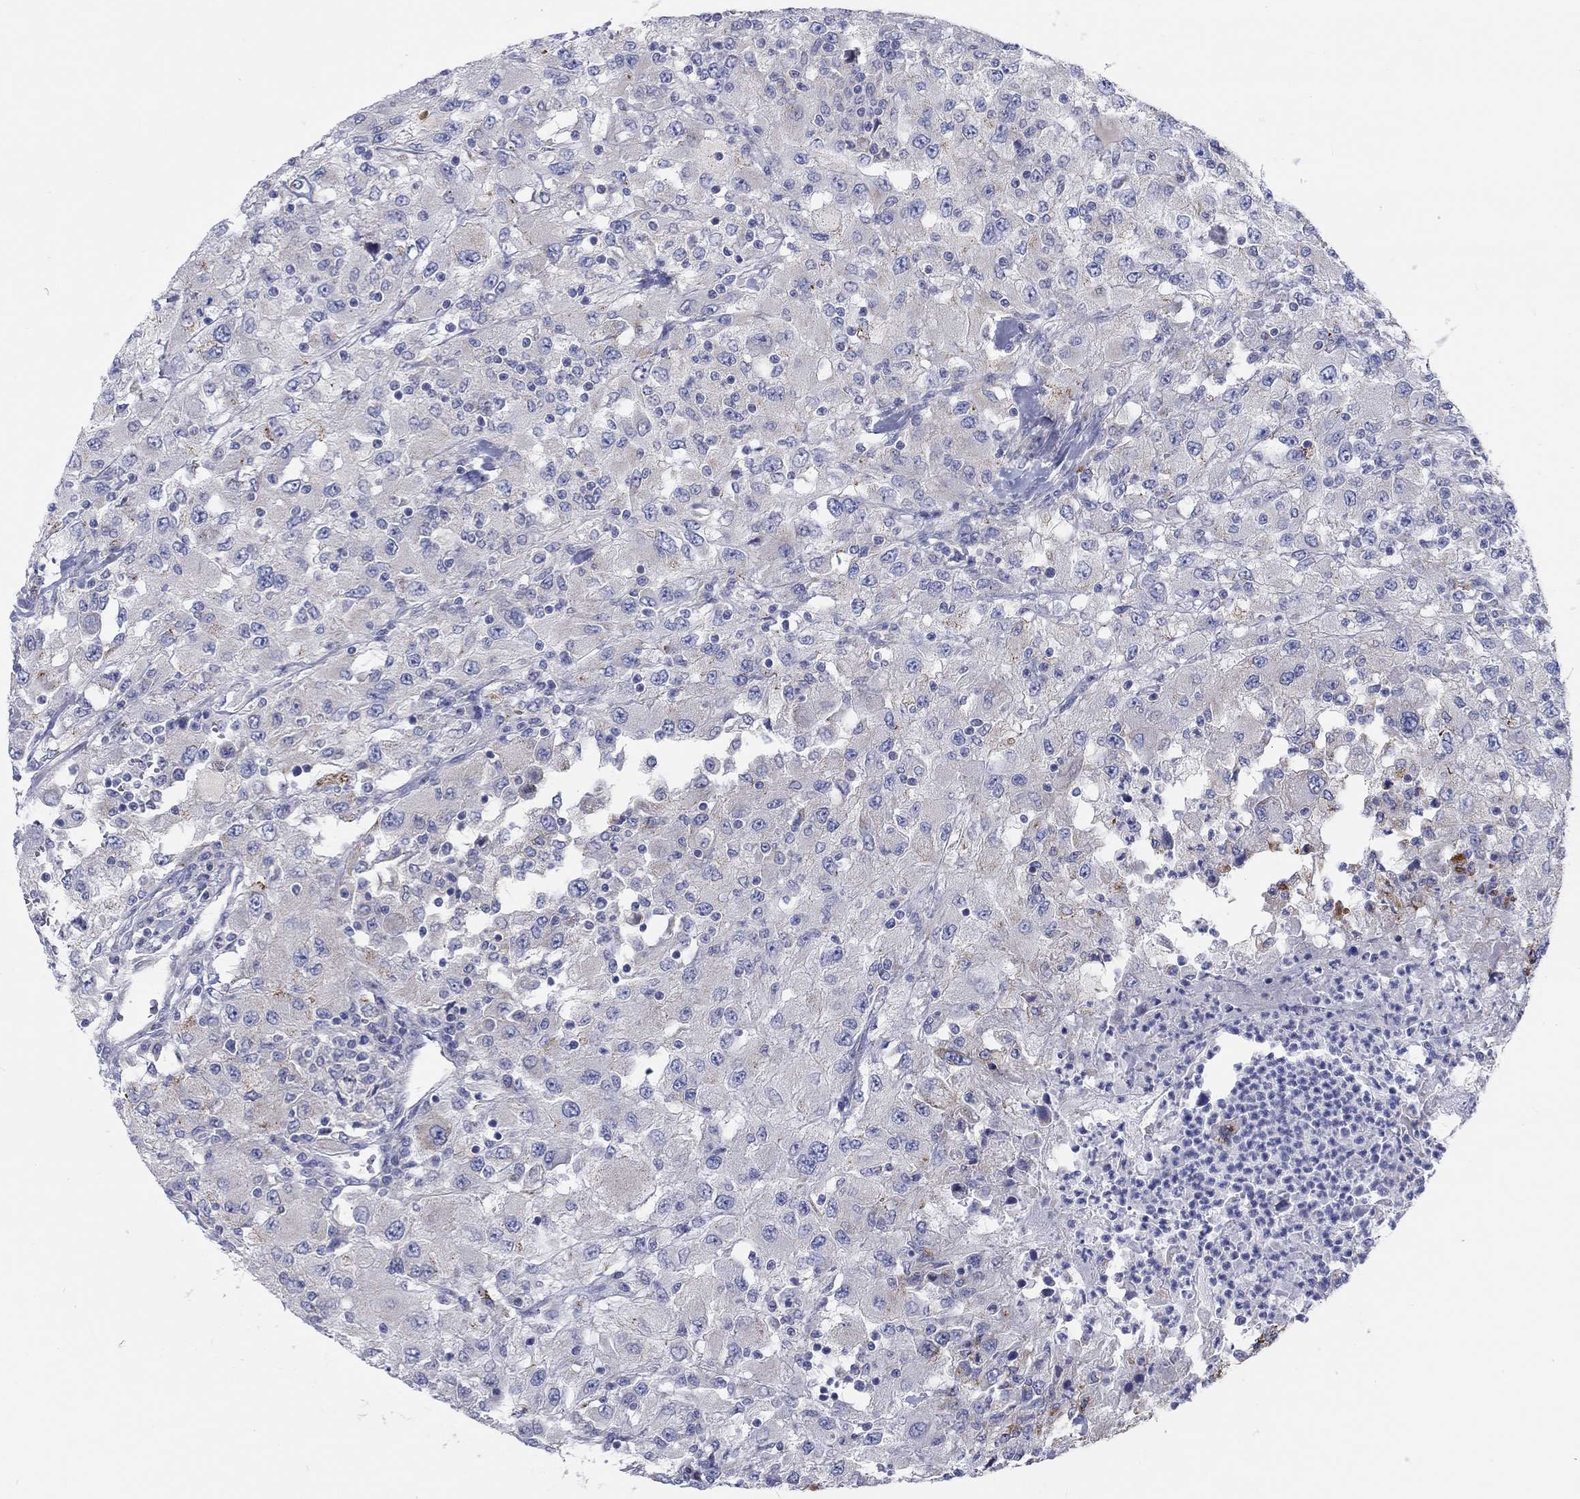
{"staining": {"intensity": "negative", "quantity": "none", "location": "none"}, "tissue": "renal cancer", "cell_type": "Tumor cells", "image_type": "cancer", "snomed": [{"axis": "morphology", "description": "Adenocarcinoma, NOS"}, {"axis": "topography", "description": "Kidney"}], "caption": "A micrograph of human adenocarcinoma (renal) is negative for staining in tumor cells.", "gene": "BCO2", "patient": {"sex": "female", "age": 67}}